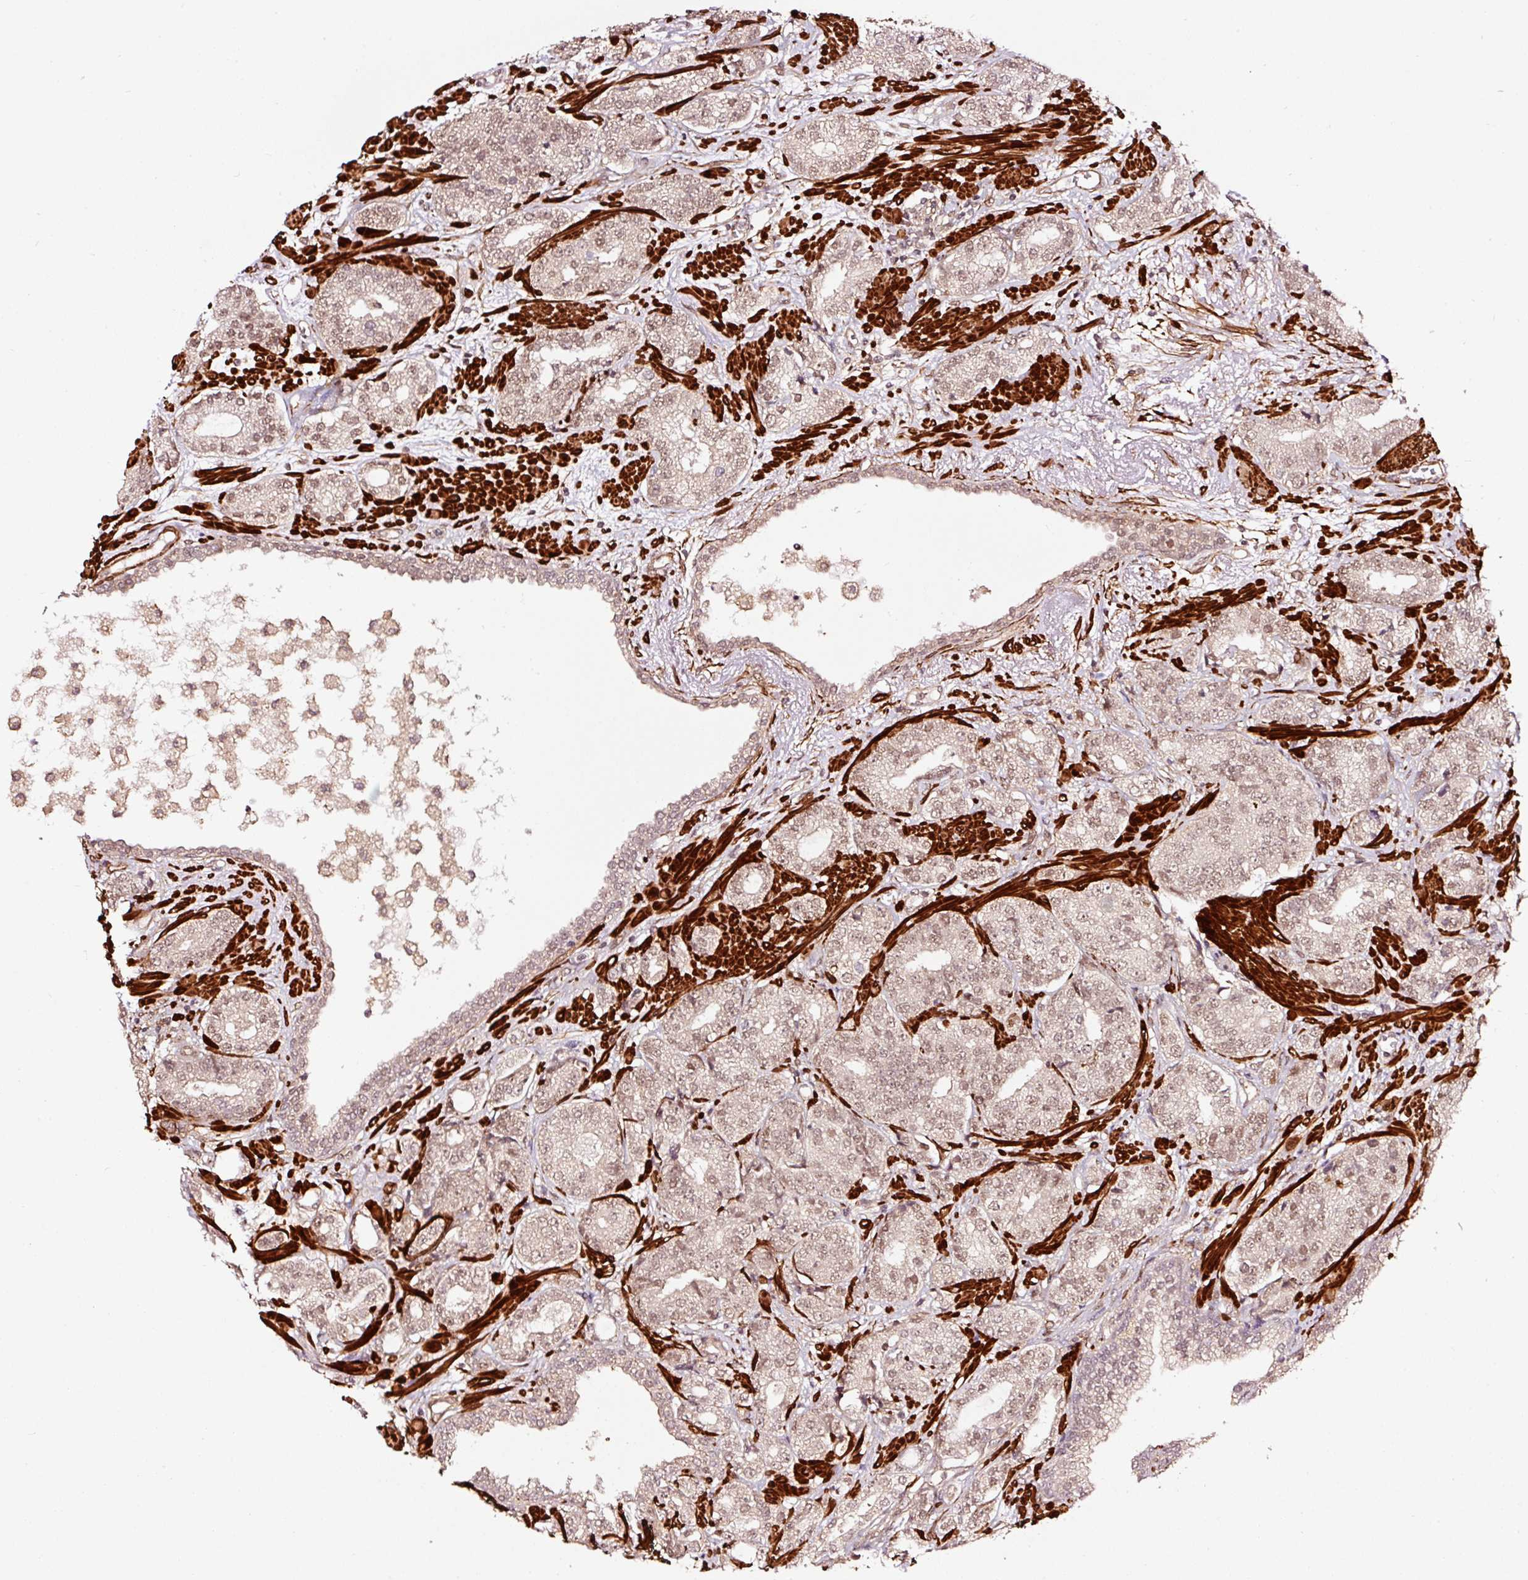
{"staining": {"intensity": "weak", "quantity": ">75%", "location": "nuclear"}, "tissue": "prostate cancer", "cell_type": "Tumor cells", "image_type": "cancer", "snomed": [{"axis": "morphology", "description": "Adenocarcinoma, High grade"}, {"axis": "topography", "description": "Prostate"}], "caption": "This is an image of IHC staining of adenocarcinoma (high-grade) (prostate), which shows weak staining in the nuclear of tumor cells.", "gene": "TPM1", "patient": {"sex": "male", "age": 71}}